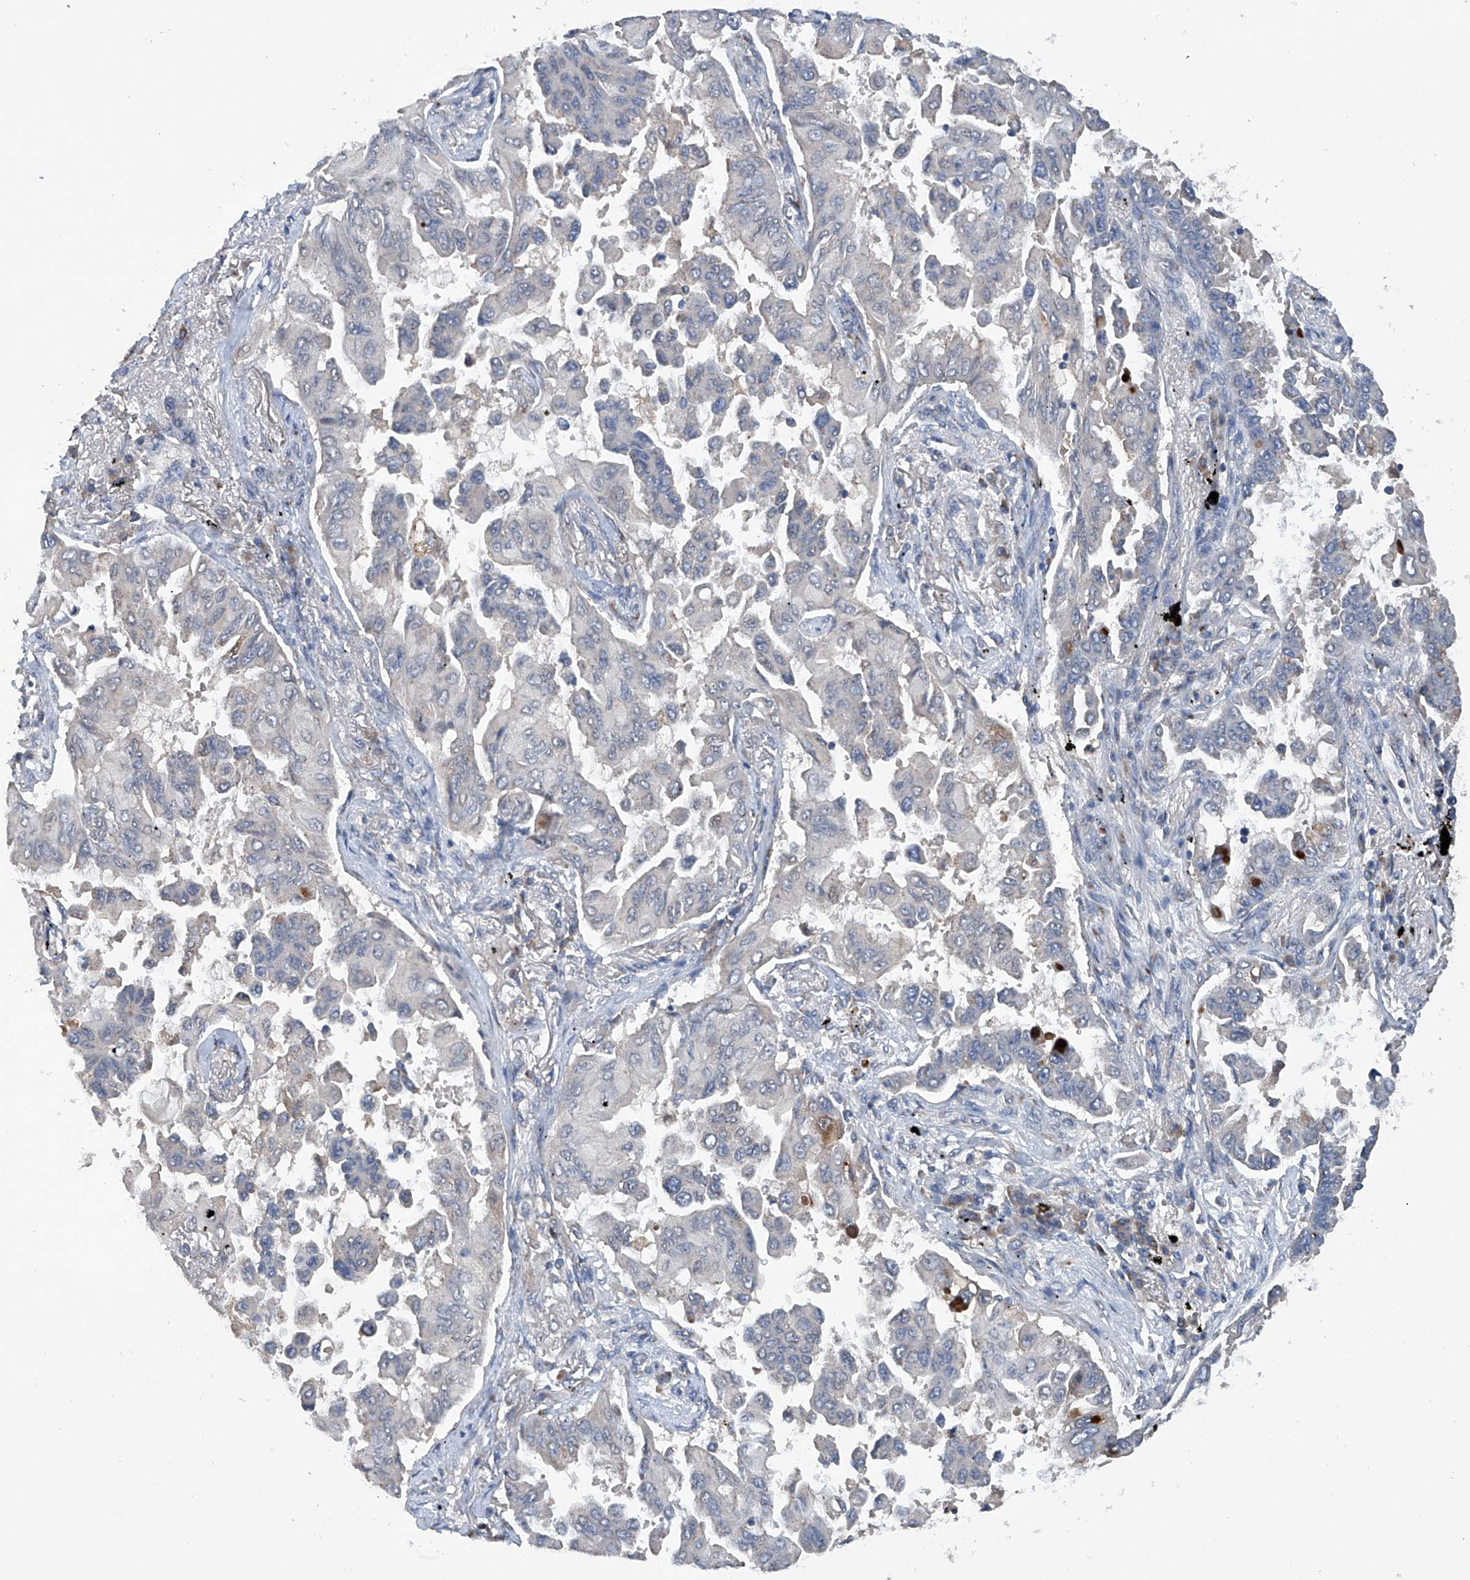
{"staining": {"intensity": "negative", "quantity": "none", "location": "none"}, "tissue": "lung cancer", "cell_type": "Tumor cells", "image_type": "cancer", "snomed": [{"axis": "morphology", "description": "Adenocarcinoma, NOS"}, {"axis": "topography", "description": "Lung"}], "caption": "Lung adenocarcinoma stained for a protein using IHC displays no staining tumor cells.", "gene": "PCSK5", "patient": {"sex": "female", "age": 67}}